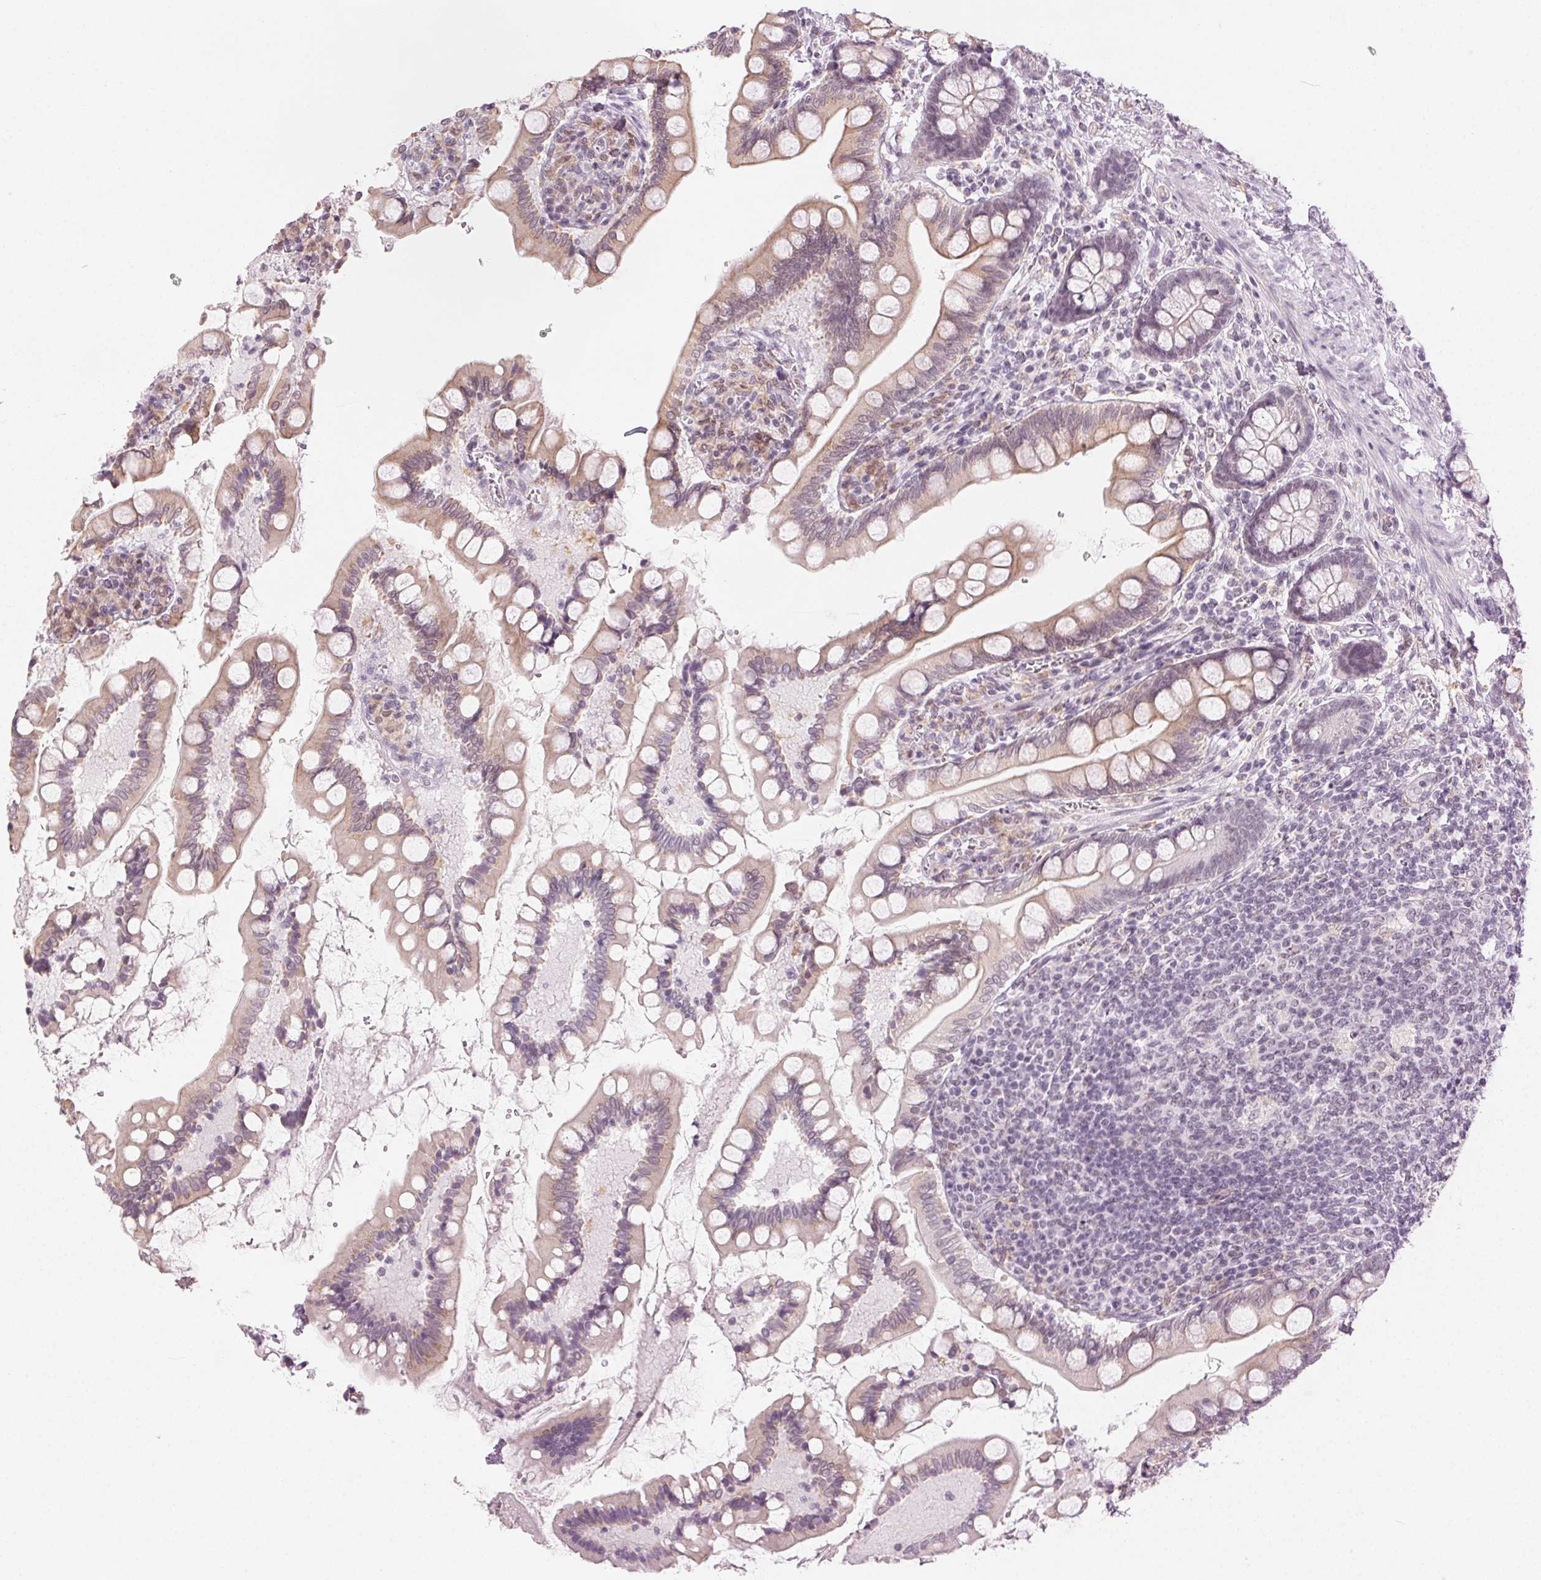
{"staining": {"intensity": "weak", "quantity": "25%-75%", "location": "cytoplasmic/membranous"}, "tissue": "small intestine", "cell_type": "Glandular cells", "image_type": "normal", "snomed": [{"axis": "morphology", "description": "Normal tissue, NOS"}, {"axis": "topography", "description": "Small intestine"}], "caption": "Glandular cells reveal low levels of weak cytoplasmic/membranous staining in about 25%-75% of cells in benign human small intestine. The staining was performed using DAB (3,3'-diaminobenzidine) to visualize the protein expression in brown, while the nuclei were stained in blue with hematoxylin (Magnification: 20x).", "gene": "AIF1L", "patient": {"sex": "female", "age": 56}}